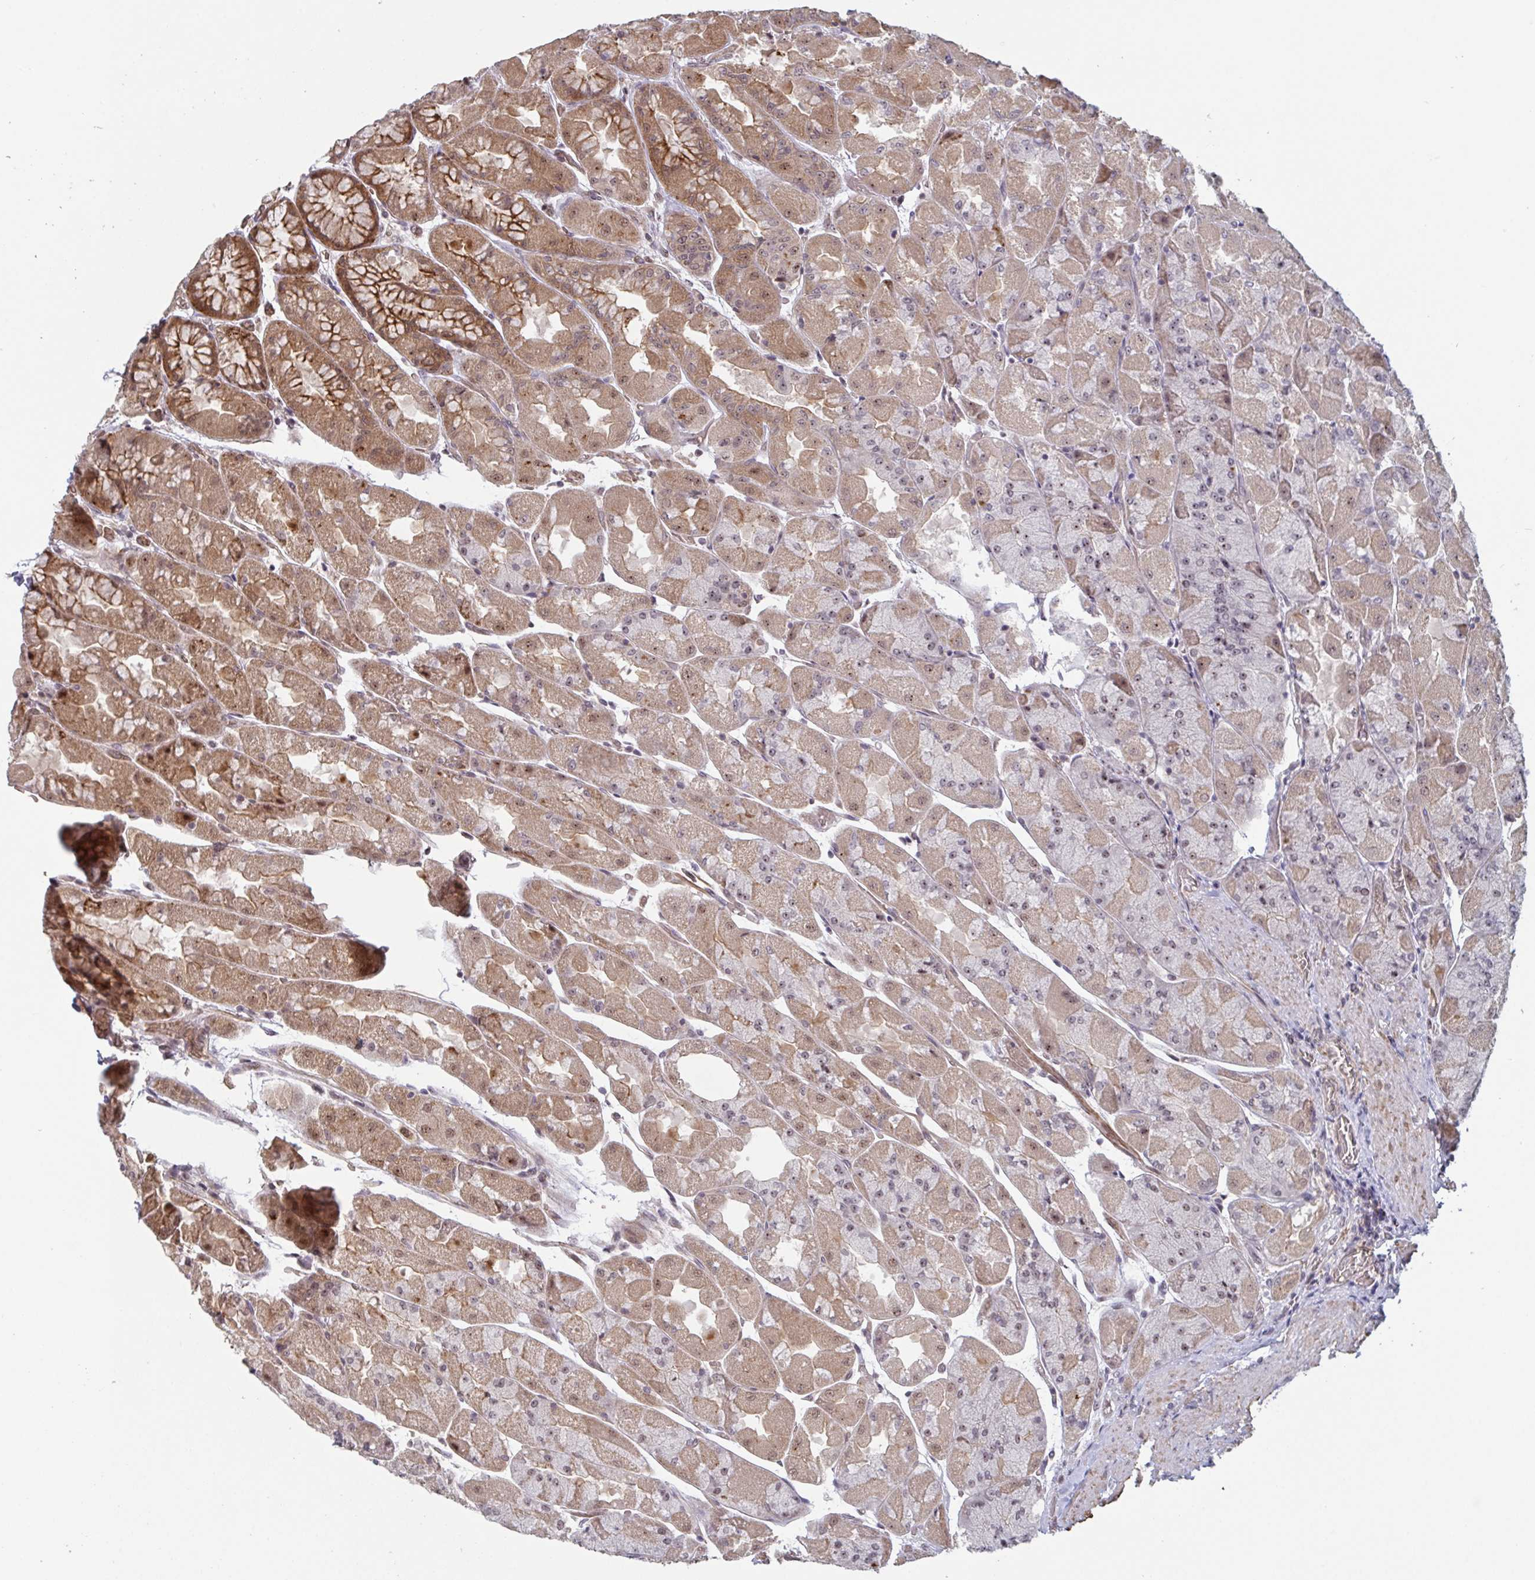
{"staining": {"intensity": "strong", "quantity": "25%-75%", "location": "cytoplasmic/membranous,nuclear"}, "tissue": "stomach", "cell_type": "Glandular cells", "image_type": "normal", "snomed": [{"axis": "morphology", "description": "Normal tissue, NOS"}, {"axis": "topography", "description": "Stomach"}], "caption": "Strong cytoplasmic/membranous,nuclear expression for a protein is seen in approximately 25%-75% of glandular cells of benign stomach using immunohistochemistry (IHC).", "gene": "NLRP13", "patient": {"sex": "female", "age": 61}}